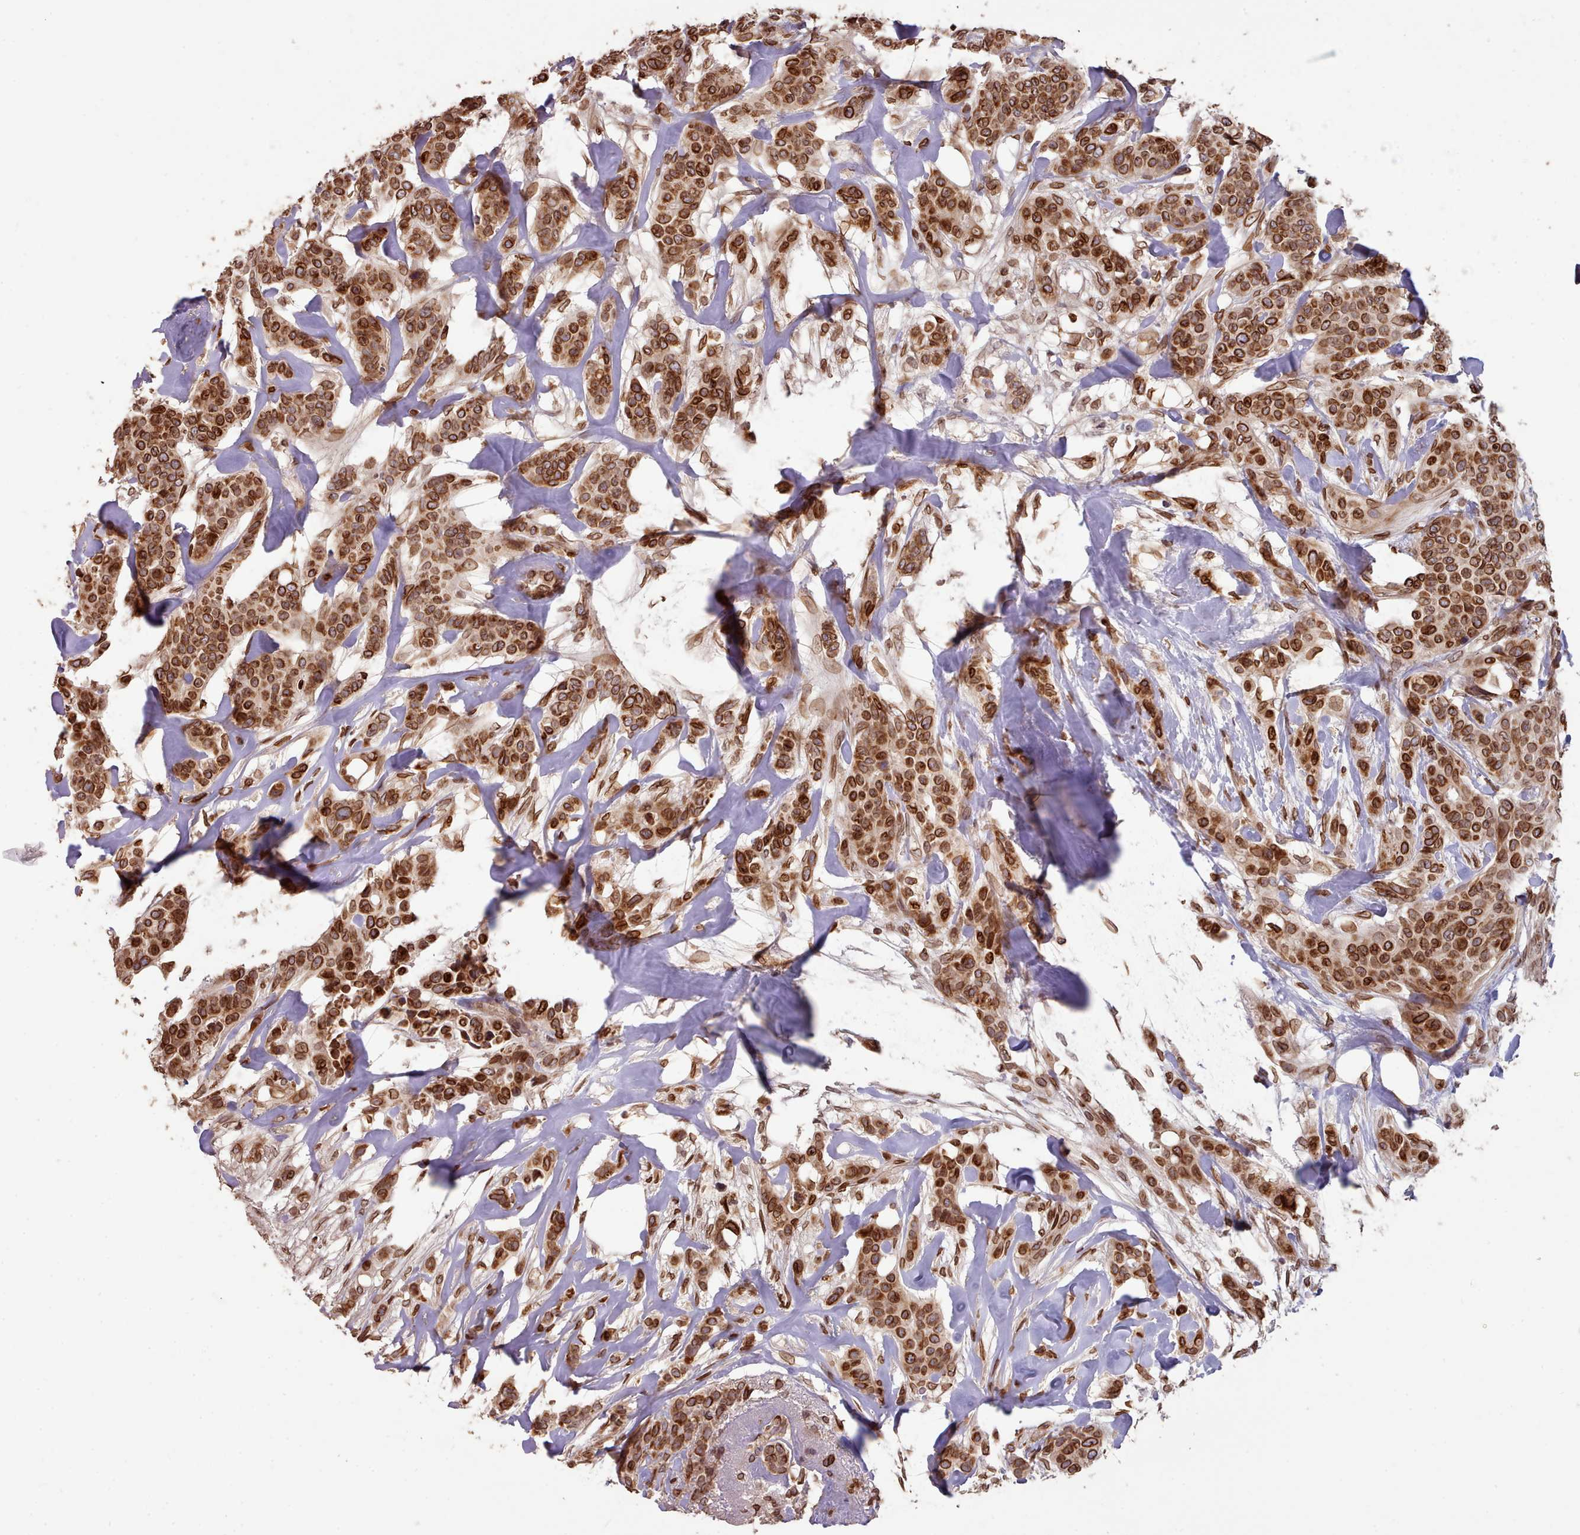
{"staining": {"intensity": "strong", "quantity": ">75%", "location": "cytoplasmic/membranous,nuclear"}, "tissue": "breast cancer", "cell_type": "Tumor cells", "image_type": "cancer", "snomed": [{"axis": "morphology", "description": "Lobular carcinoma"}, {"axis": "topography", "description": "Breast"}], "caption": "Breast cancer (lobular carcinoma) tissue demonstrates strong cytoplasmic/membranous and nuclear staining in approximately >75% of tumor cells, visualized by immunohistochemistry.", "gene": "TOR1AIP1", "patient": {"sex": "female", "age": 51}}